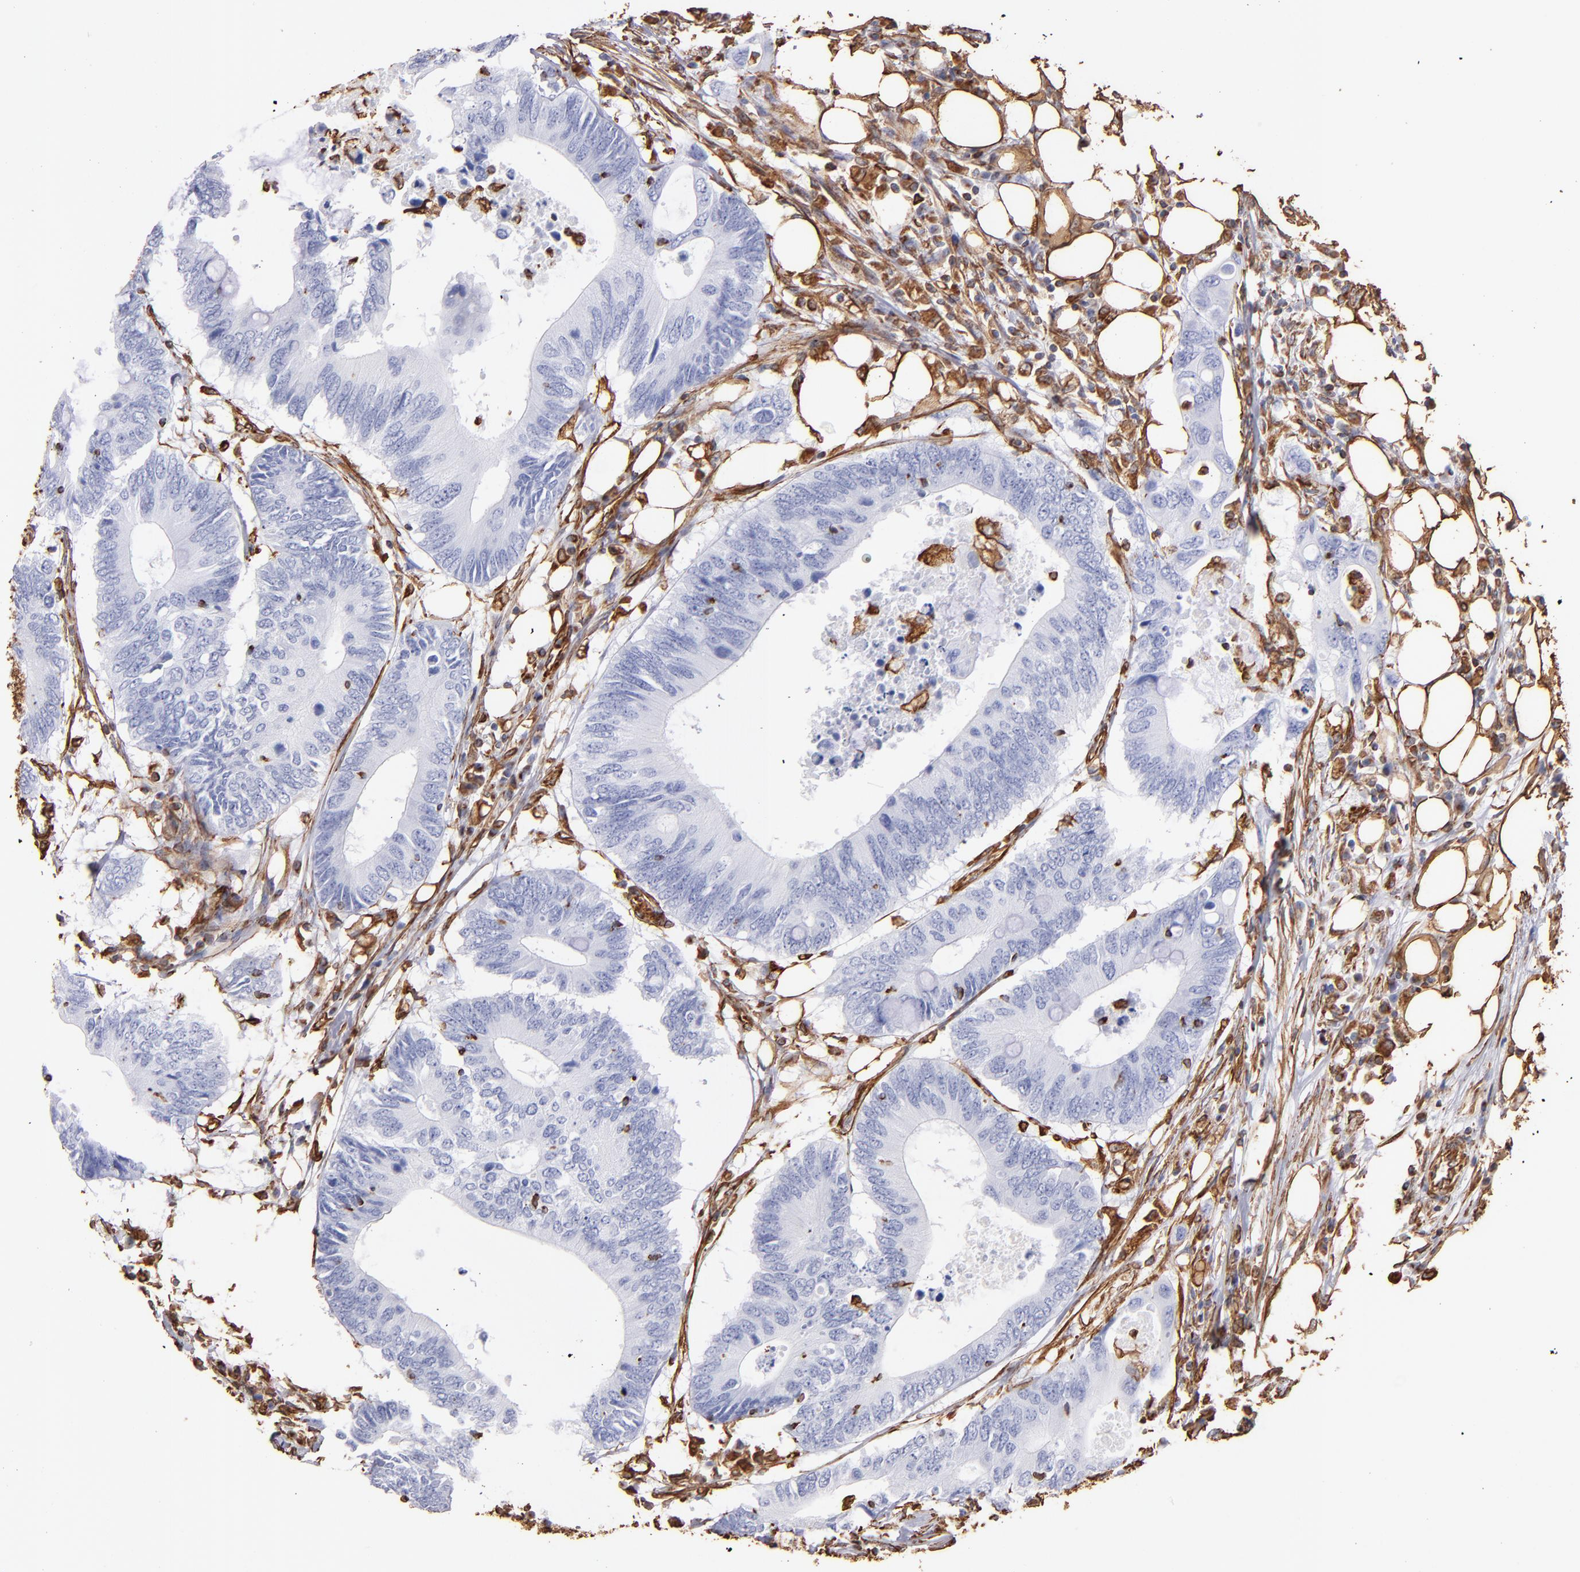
{"staining": {"intensity": "negative", "quantity": "none", "location": "none"}, "tissue": "colorectal cancer", "cell_type": "Tumor cells", "image_type": "cancer", "snomed": [{"axis": "morphology", "description": "Adenocarcinoma, NOS"}, {"axis": "topography", "description": "Colon"}], "caption": "High power microscopy micrograph of an immunohistochemistry (IHC) photomicrograph of colorectal adenocarcinoma, revealing no significant staining in tumor cells. (Immunohistochemistry, brightfield microscopy, high magnification).", "gene": "VIM", "patient": {"sex": "male", "age": 71}}